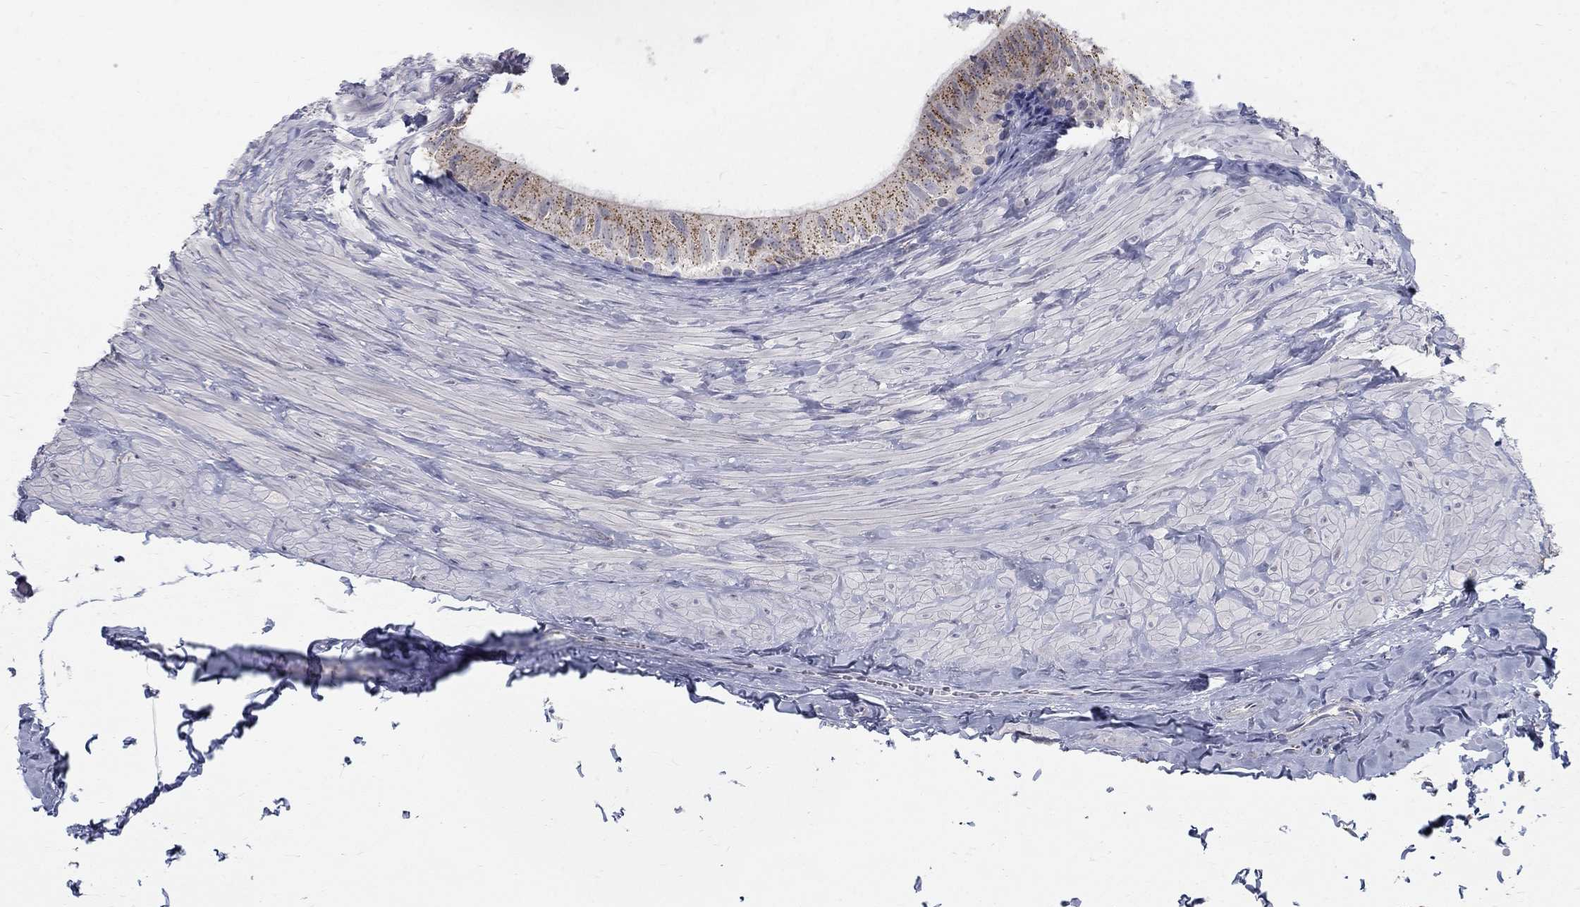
{"staining": {"intensity": "moderate", "quantity": "25%-75%", "location": "cytoplasmic/membranous"}, "tissue": "epididymis", "cell_type": "Glandular cells", "image_type": "normal", "snomed": [{"axis": "morphology", "description": "Normal tissue, NOS"}, {"axis": "topography", "description": "Epididymis"}], "caption": "DAB (3,3'-diaminobenzidine) immunohistochemical staining of unremarkable human epididymis shows moderate cytoplasmic/membranous protein expression in approximately 25%-75% of glandular cells.", "gene": "PANK3", "patient": {"sex": "male", "age": 32}}